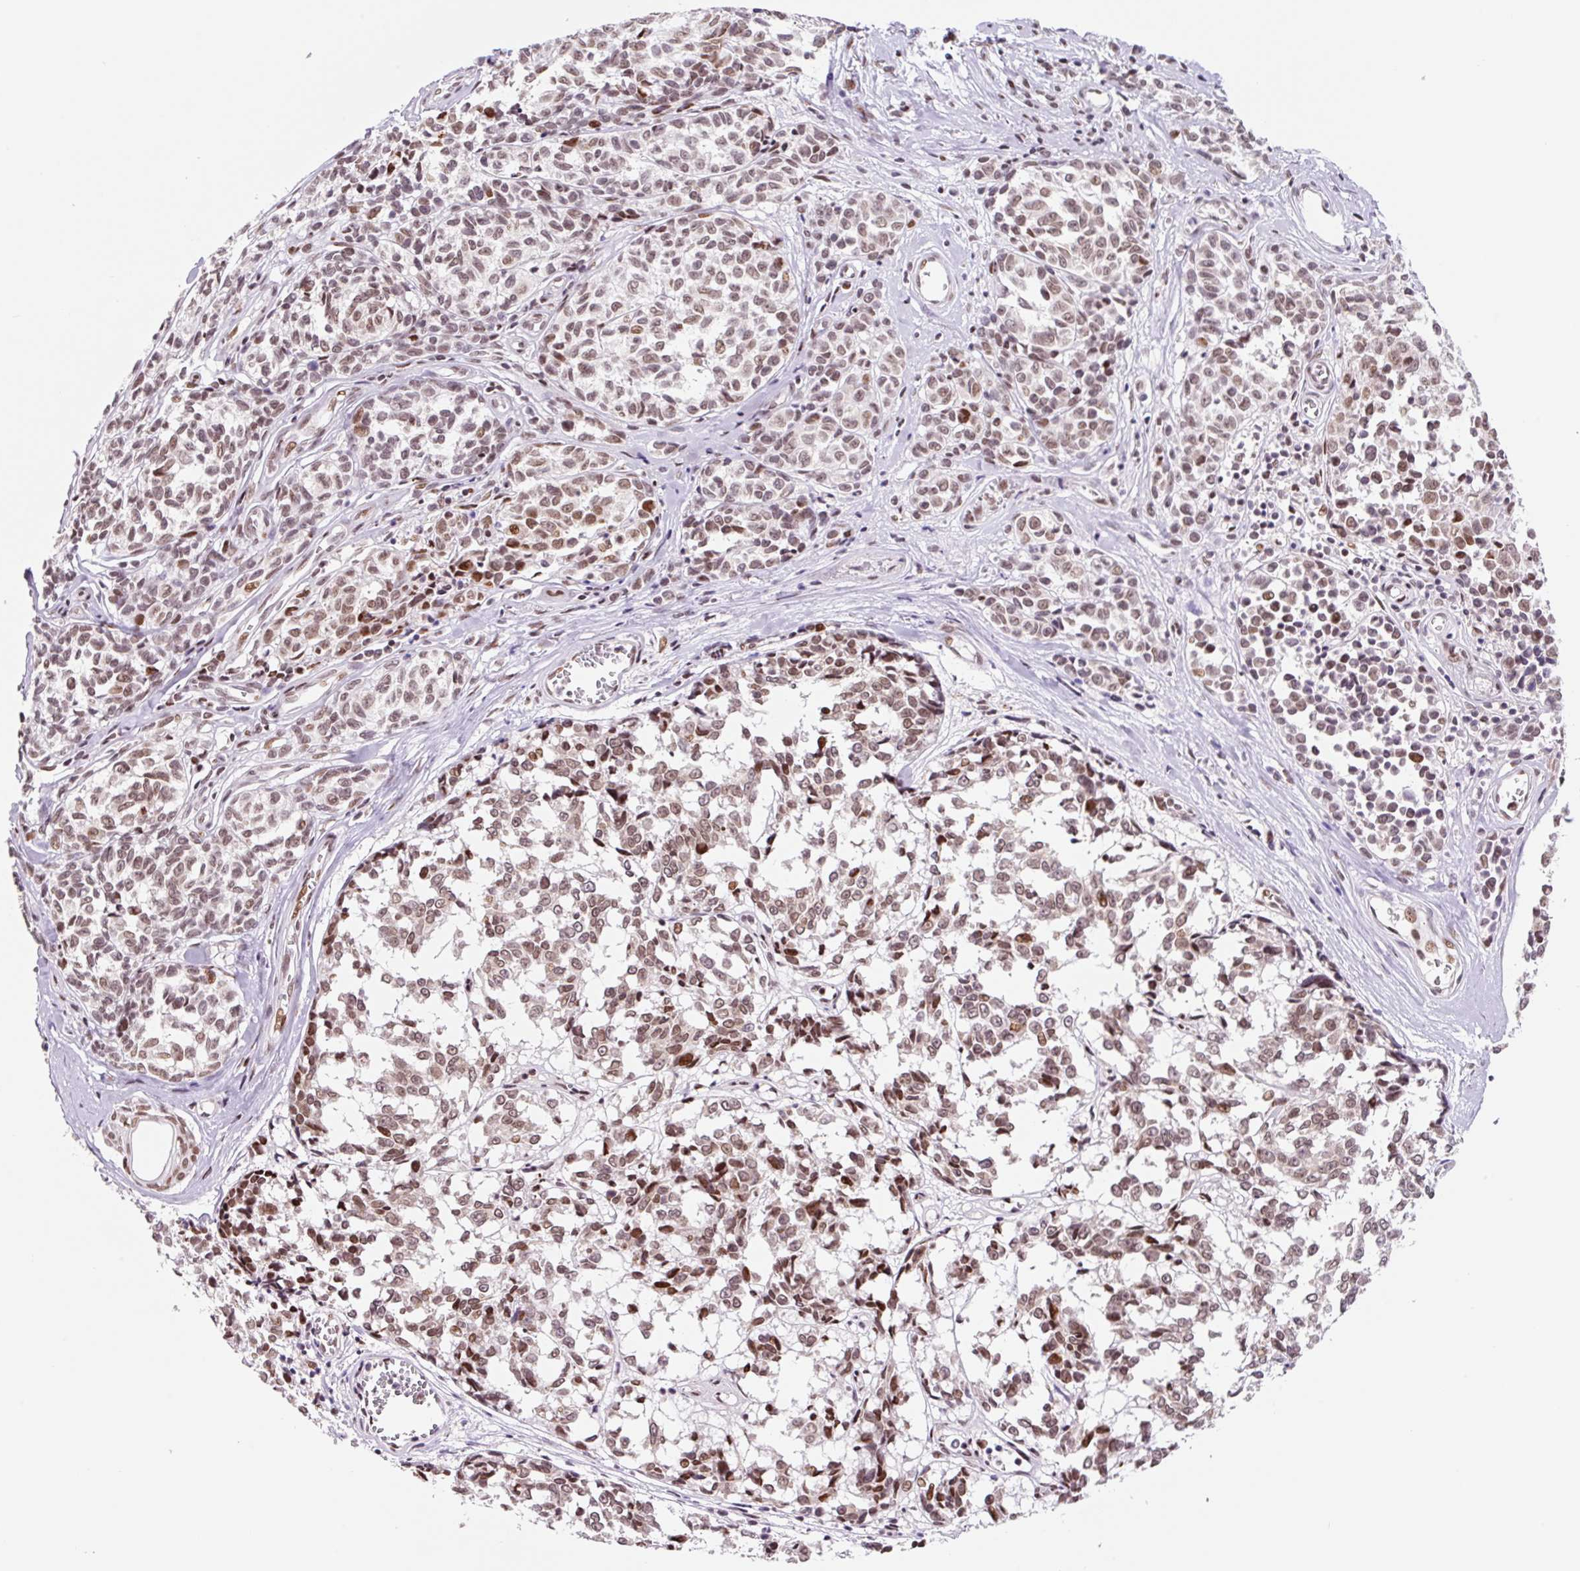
{"staining": {"intensity": "moderate", "quantity": ">75%", "location": "nuclear"}, "tissue": "melanoma", "cell_type": "Tumor cells", "image_type": "cancer", "snomed": [{"axis": "morphology", "description": "Malignant melanoma, NOS"}, {"axis": "topography", "description": "Skin"}], "caption": "Immunohistochemical staining of human melanoma exhibits moderate nuclear protein positivity in approximately >75% of tumor cells.", "gene": "CCNL2", "patient": {"sex": "female", "age": 64}}